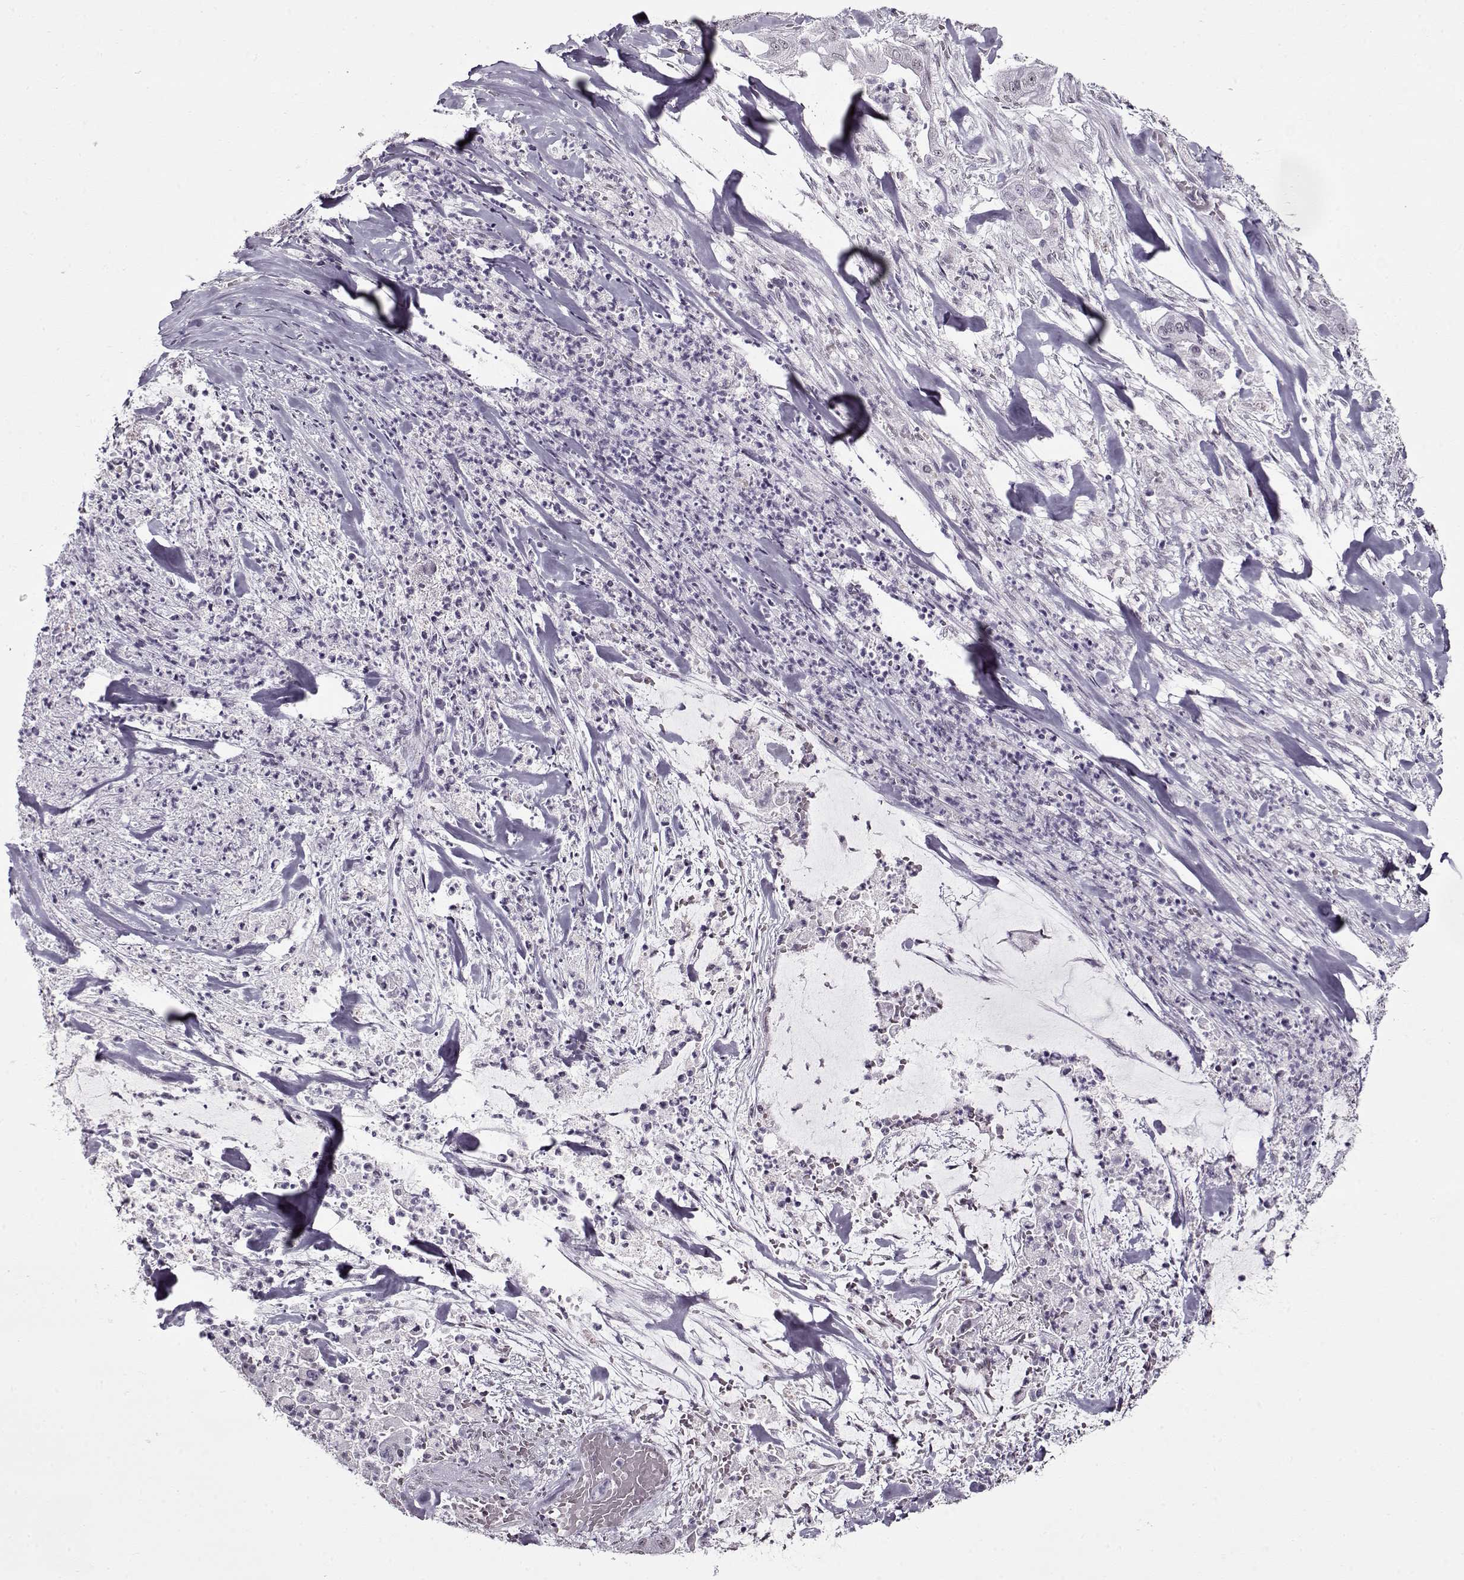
{"staining": {"intensity": "negative", "quantity": "none", "location": "none"}, "tissue": "pancreatic cancer", "cell_type": "Tumor cells", "image_type": "cancer", "snomed": [{"axis": "morphology", "description": "Normal tissue, NOS"}, {"axis": "morphology", "description": "Inflammation, NOS"}, {"axis": "morphology", "description": "Adenocarcinoma, NOS"}, {"axis": "topography", "description": "Pancreas"}], "caption": "Immunohistochemistry (IHC) of pancreatic cancer (adenocarcinoma) reveals no positivity in tumor cells. Brightfield microscopy of immunohistochemistry stained with DAB (brown) and hematoxylin (blue), captured at high magnification.", "gene": "PRMT8", "patient": {"sex": "male", "age": 57}}